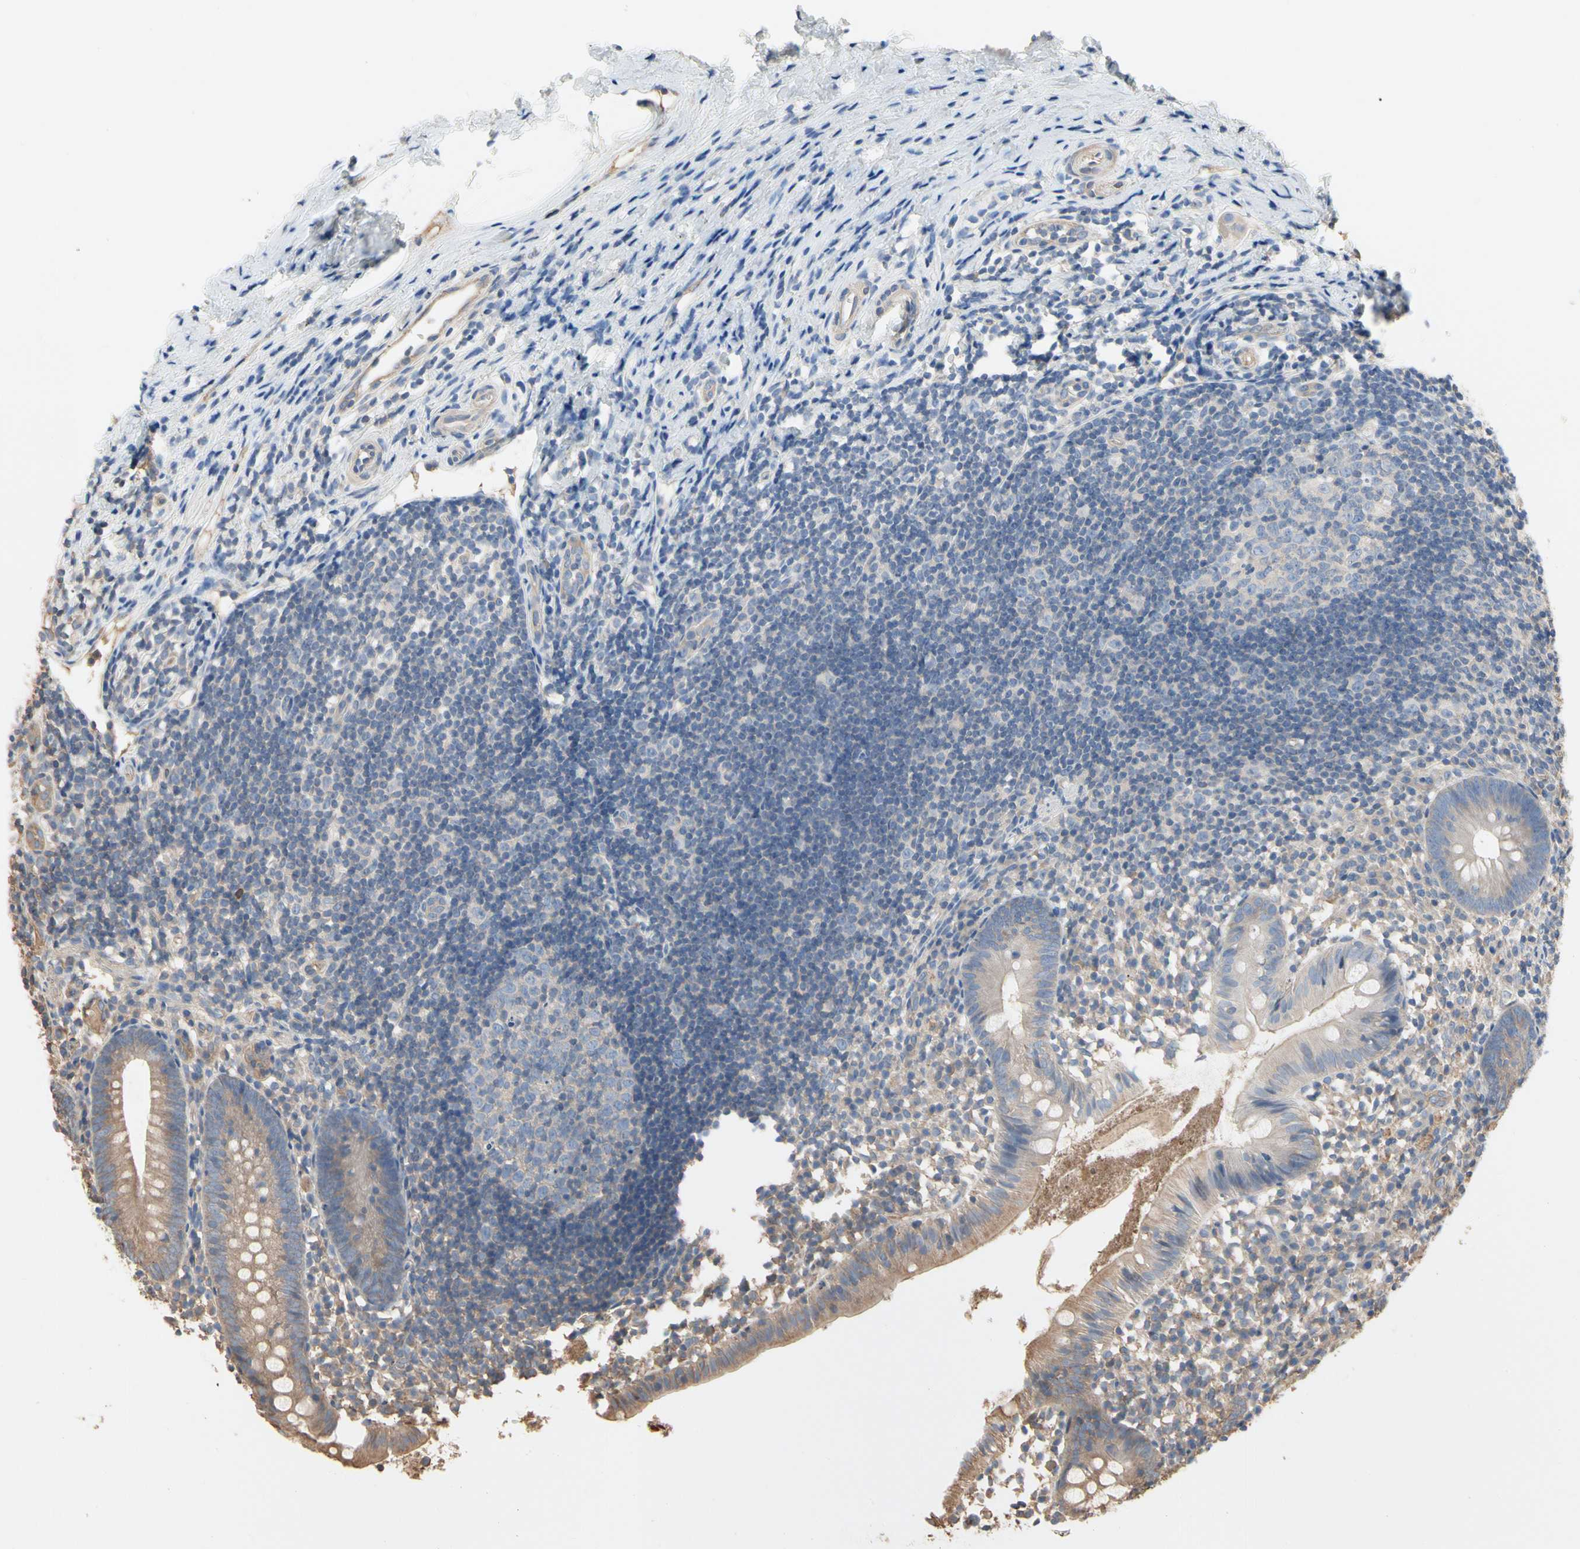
{"staining": {"intensity": "moderate", "quantity": "25%-75%", "location": "cytoplasmic/membranous"}, "tissue": "appendix", "cell_type": "Glandular cells", "image_type": "normal", "snomed": [{"axis": "morphology", "description": "Normal tissue, NOS"}, {"axis": "topography", "description": "Appendix"}], "caption": "Glandular cells demonstrate moderate cytoplasmic/membranous expression in about 25%-75% of cells in unremarkable appendix.", "gene": "PDZK1", "patient": {"sex": "female", "age": 20}}